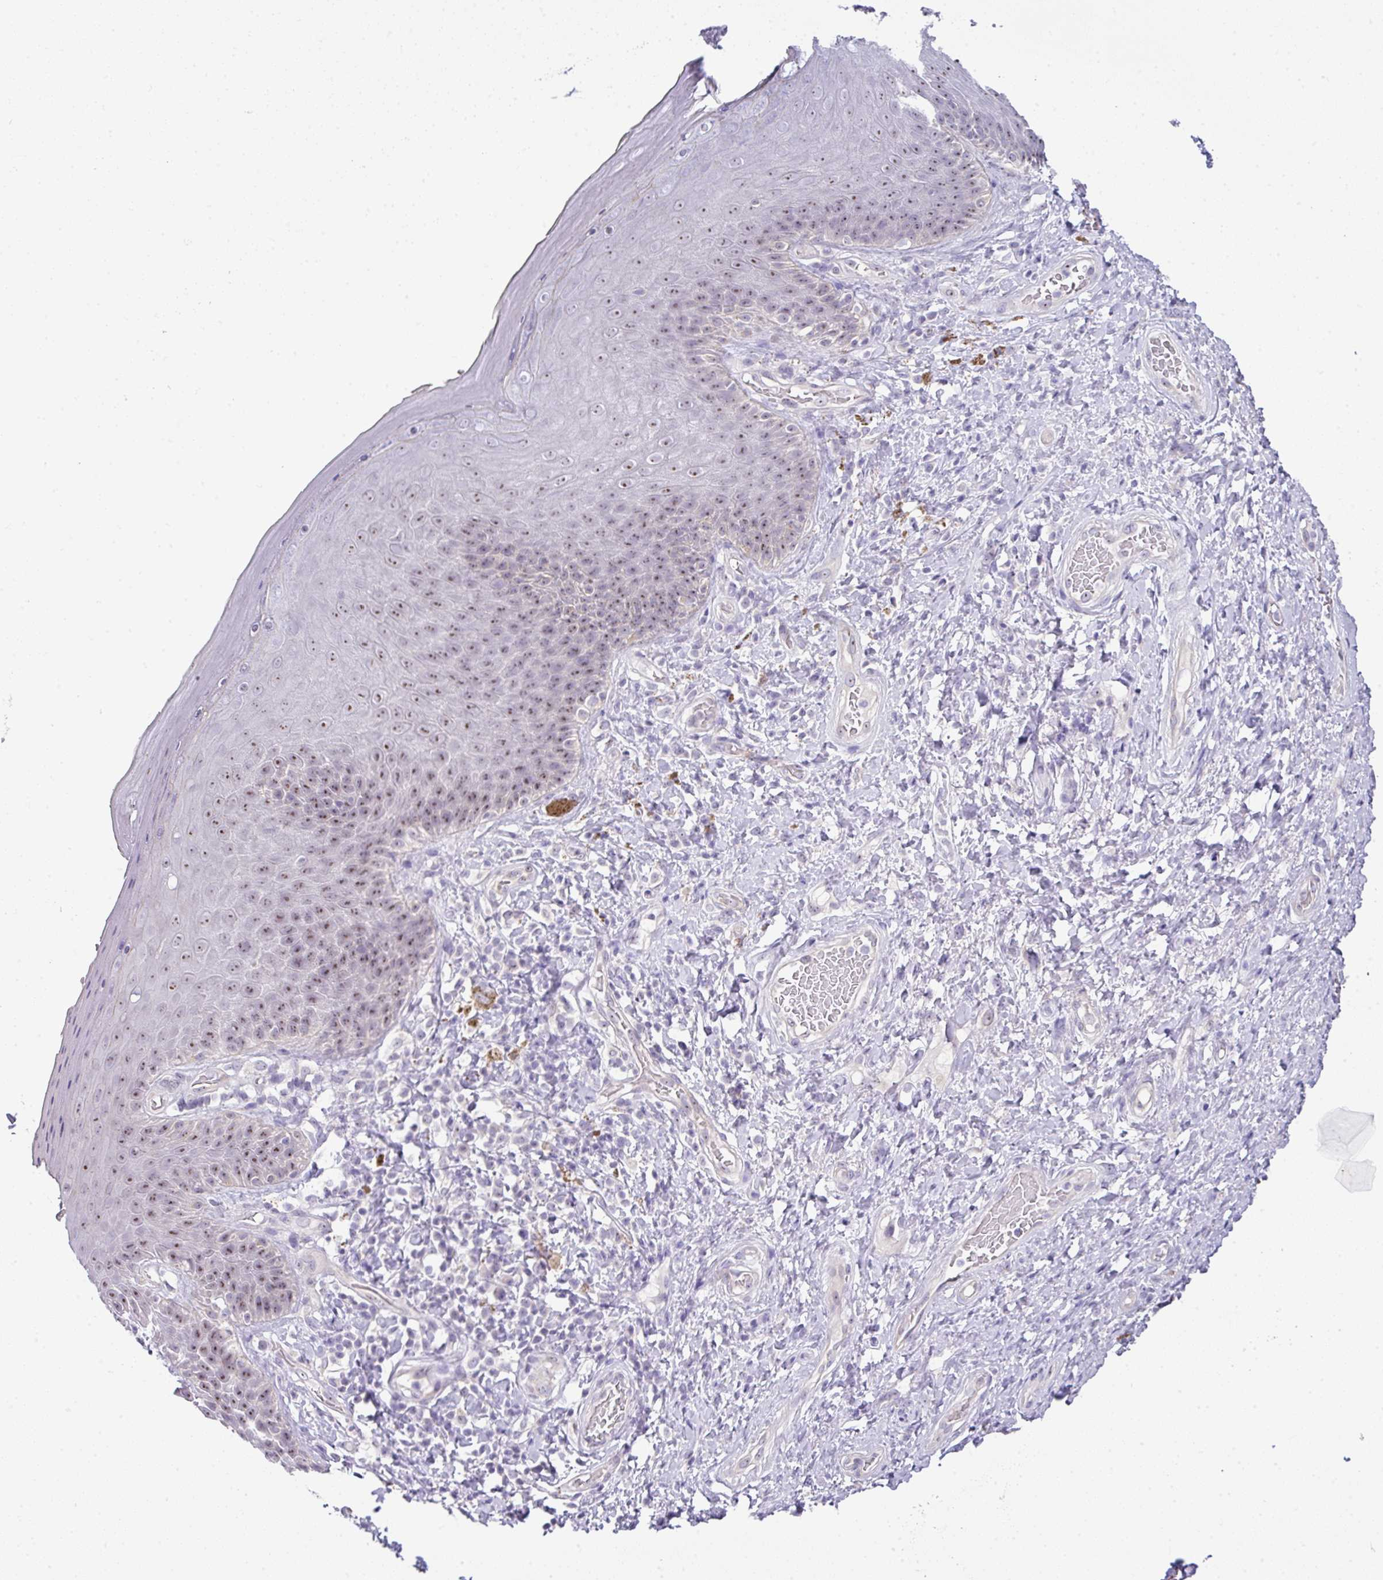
{"staining": {"intensity": "weak", "quantity": "25%-75%", "location": "nuclear"}, "tissue": "skin", "cell_type": "Epidermal cells", "image_type": "normal", "snomed": [{"axis": "morphology", "description": "Normal tissue, NOS"}, {"axis": "topography", "description": "Anal"}, {"axis": "topography", "description": "Peripheral nerve tissue"}], "caption": "Epidermal cells show low levels of weak nuclear expression in about 25%-75% of cells in benign human skin. The protein of interest is shown in brown color, while the nuclei are stained blue.", "gene": "GCG", "patient": {"sex": "male", "age": 53}}